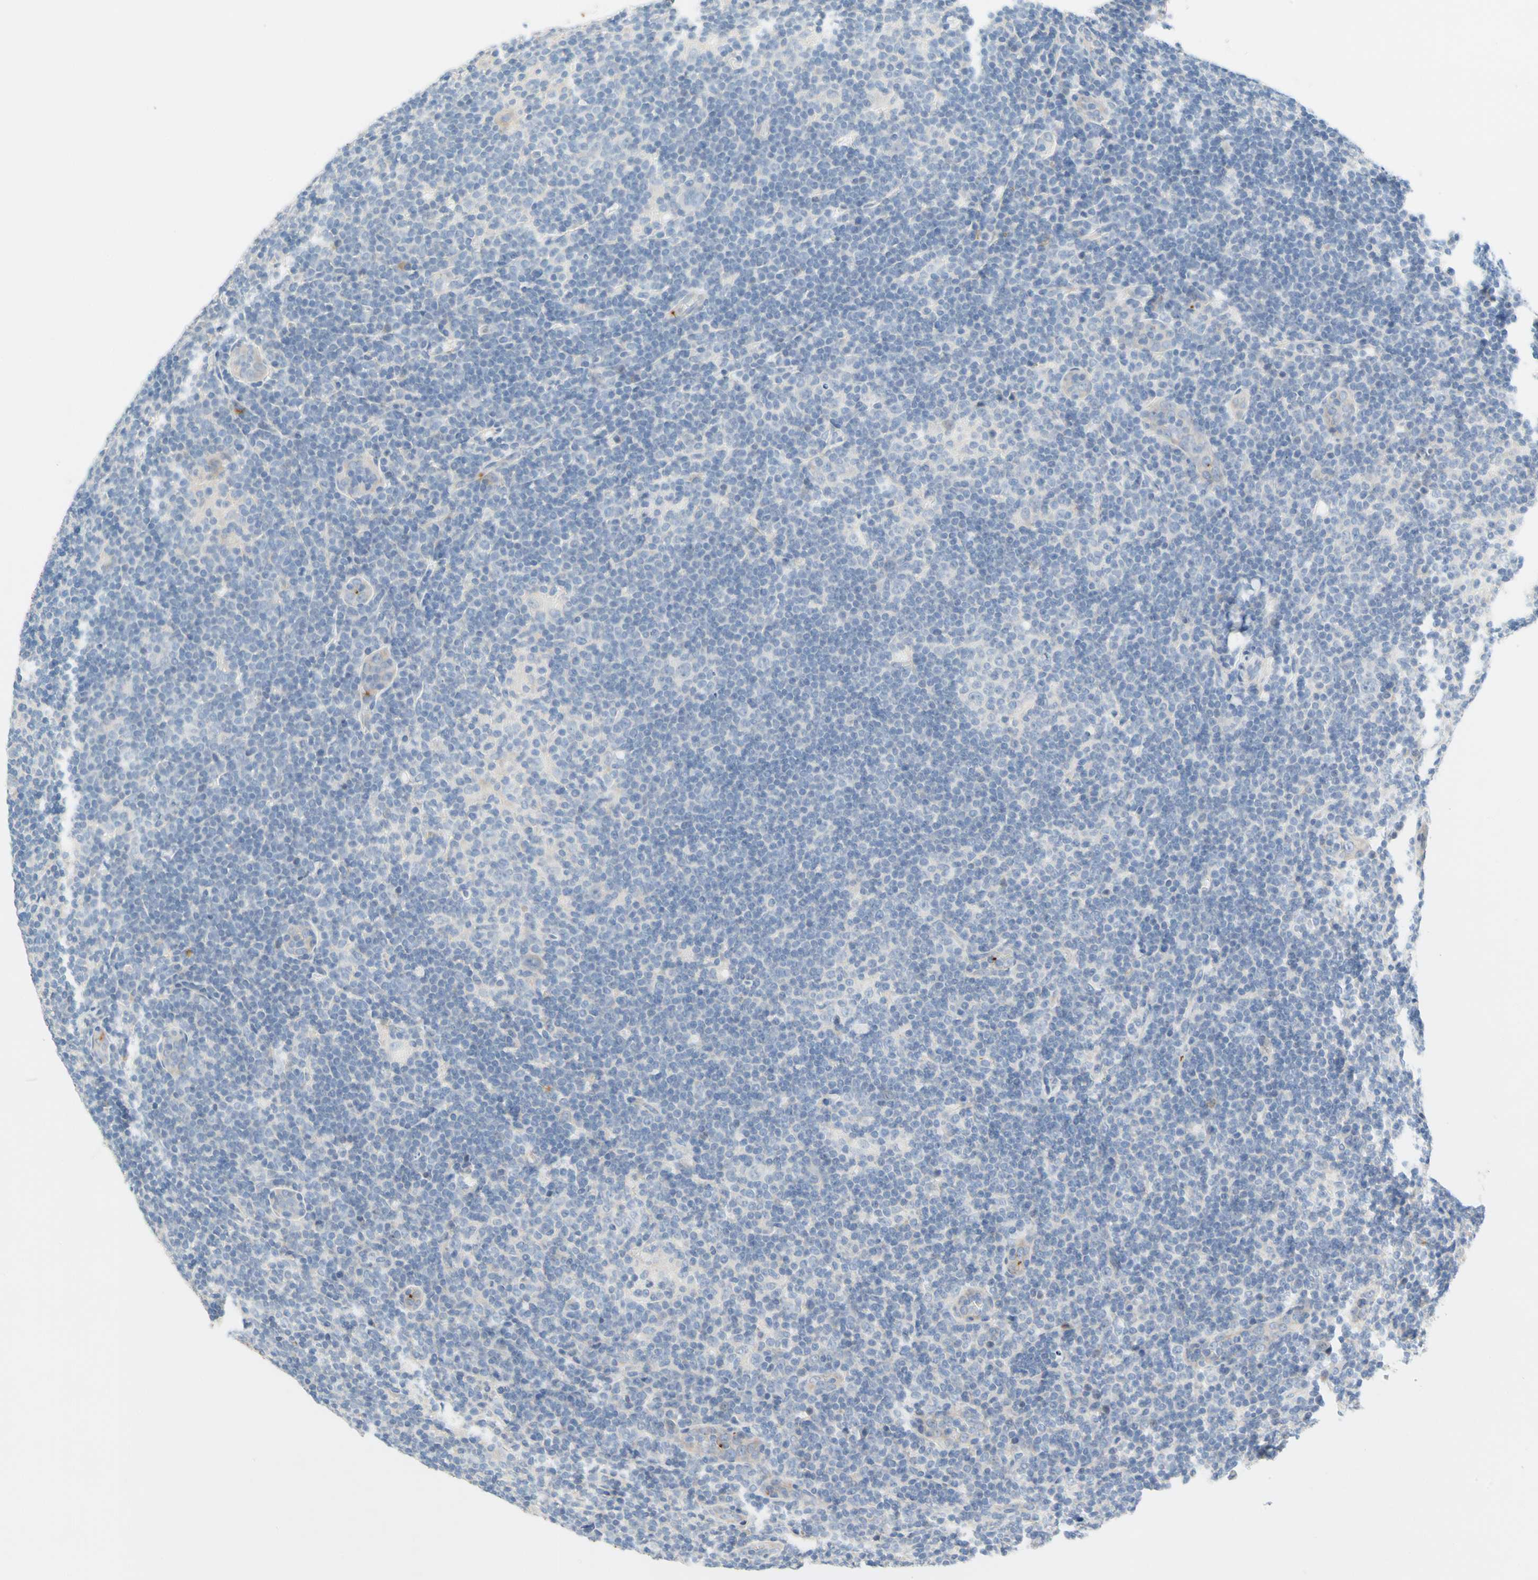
{"staining": {"intensity": "negative", "quantity": "none", "location": "none"}, "tissue": "lymphoma", "cell_type": "Tumor cells", "image_type": "cancer", "snomed": [{"axis": "morphology", "description": "Hodgkin's disease, NOS"}, {"axis": "topography", "description": "Lymph node"}], "caption": "Tumor cells are negative for brown protein staining in Hodgkin's disease.", "gene": "PPBP", "patient": {"sex": "female", "age": 57}}